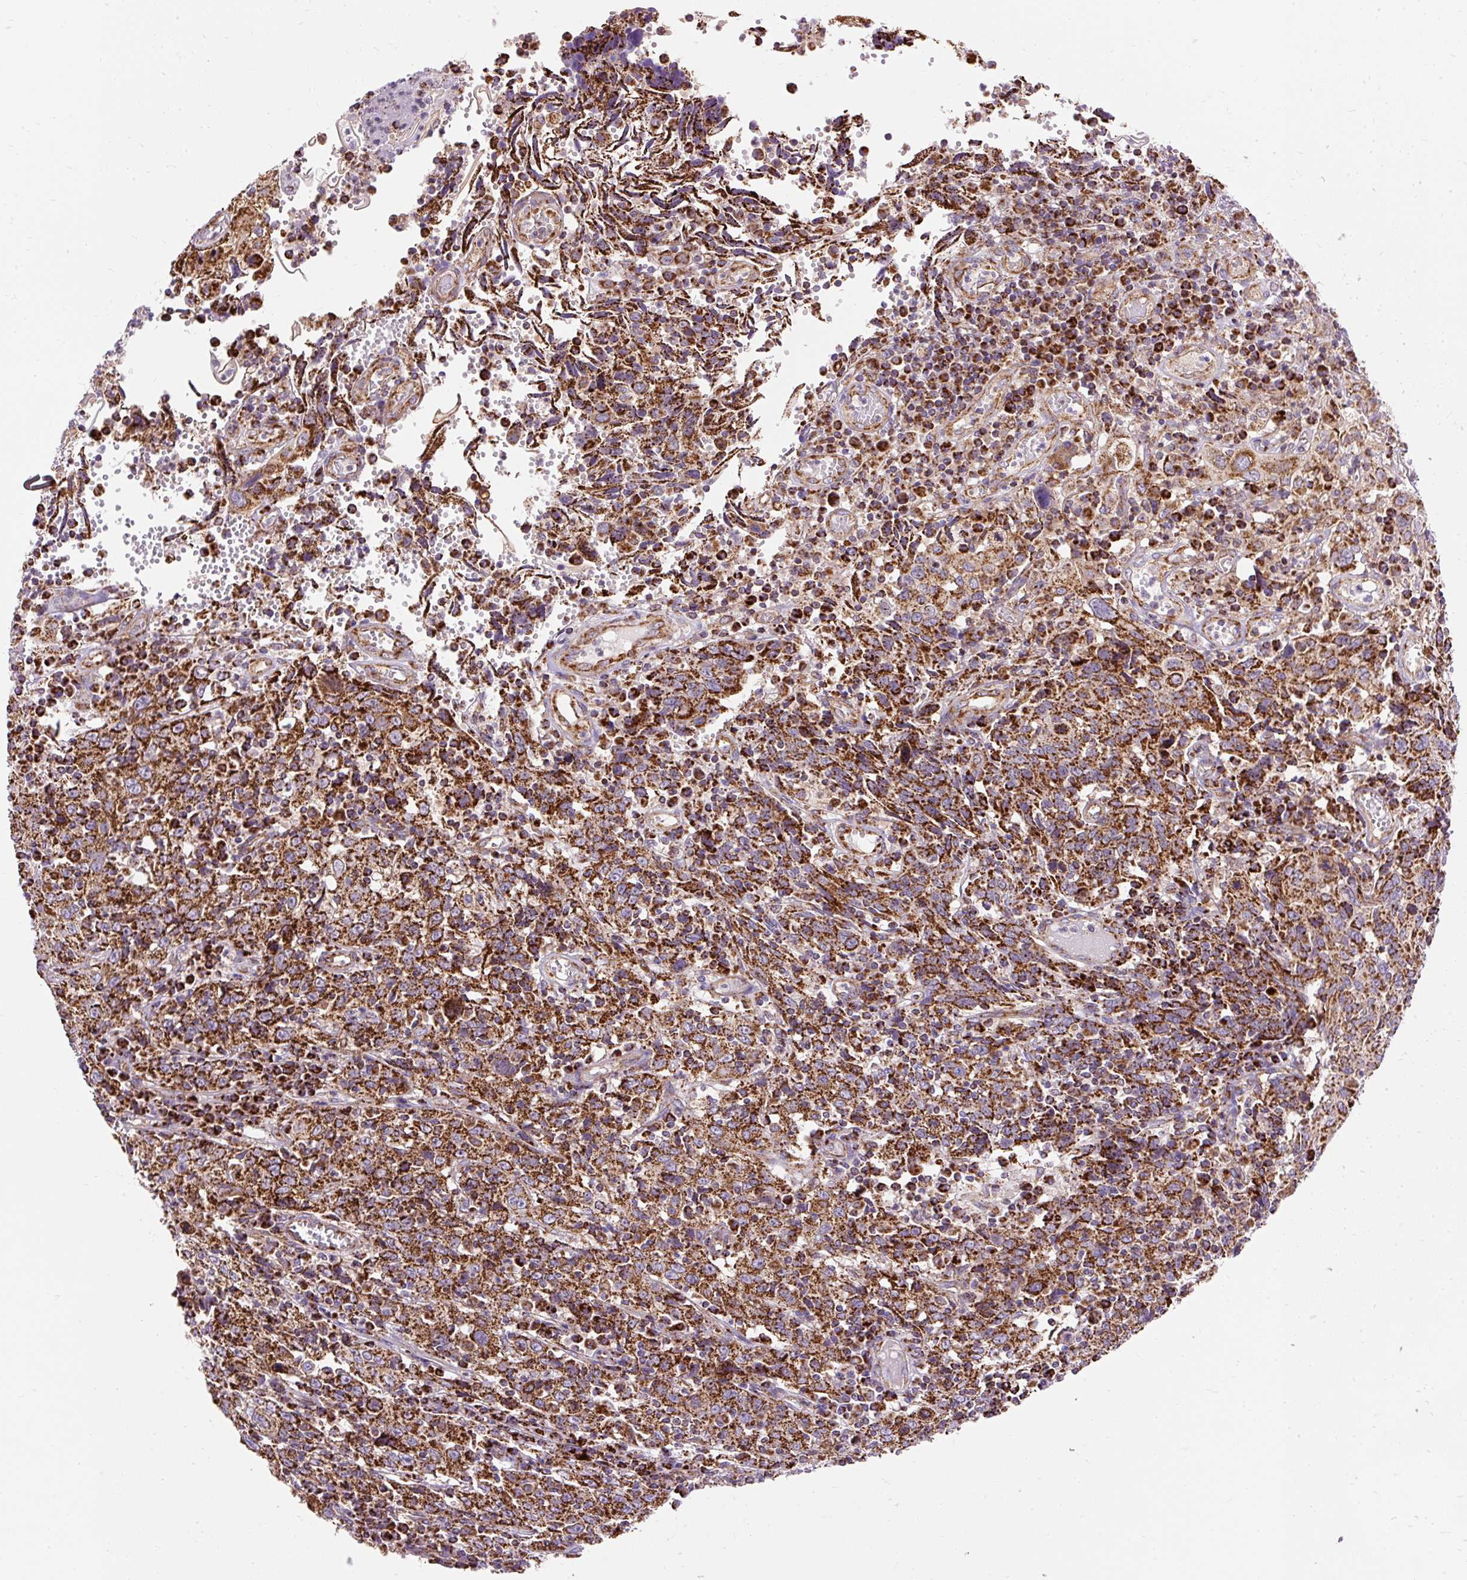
{"staining": {"intensity": "strong", "quantity": ">75%", "location": "cytoplasmic/membranous"}, "tissue": "cervical cancer", "cell_type": "Tumor cells", "image_type": "cancer", "snomed": [{"axis": "morphology", "description": "Squamous cell carcinoma, NOS"}, {"axis": "topography", "description": "Cervix"}], "caption": "Approximately >75% of tumor cells in squamous cell carcinoma (cervical) exhibit strong cytoplasmic/membranous protein positivity as visualized by brown immunohistochemical staining.", "gene": "CEP290", "patient": {"sex": "female", "age": 46}}